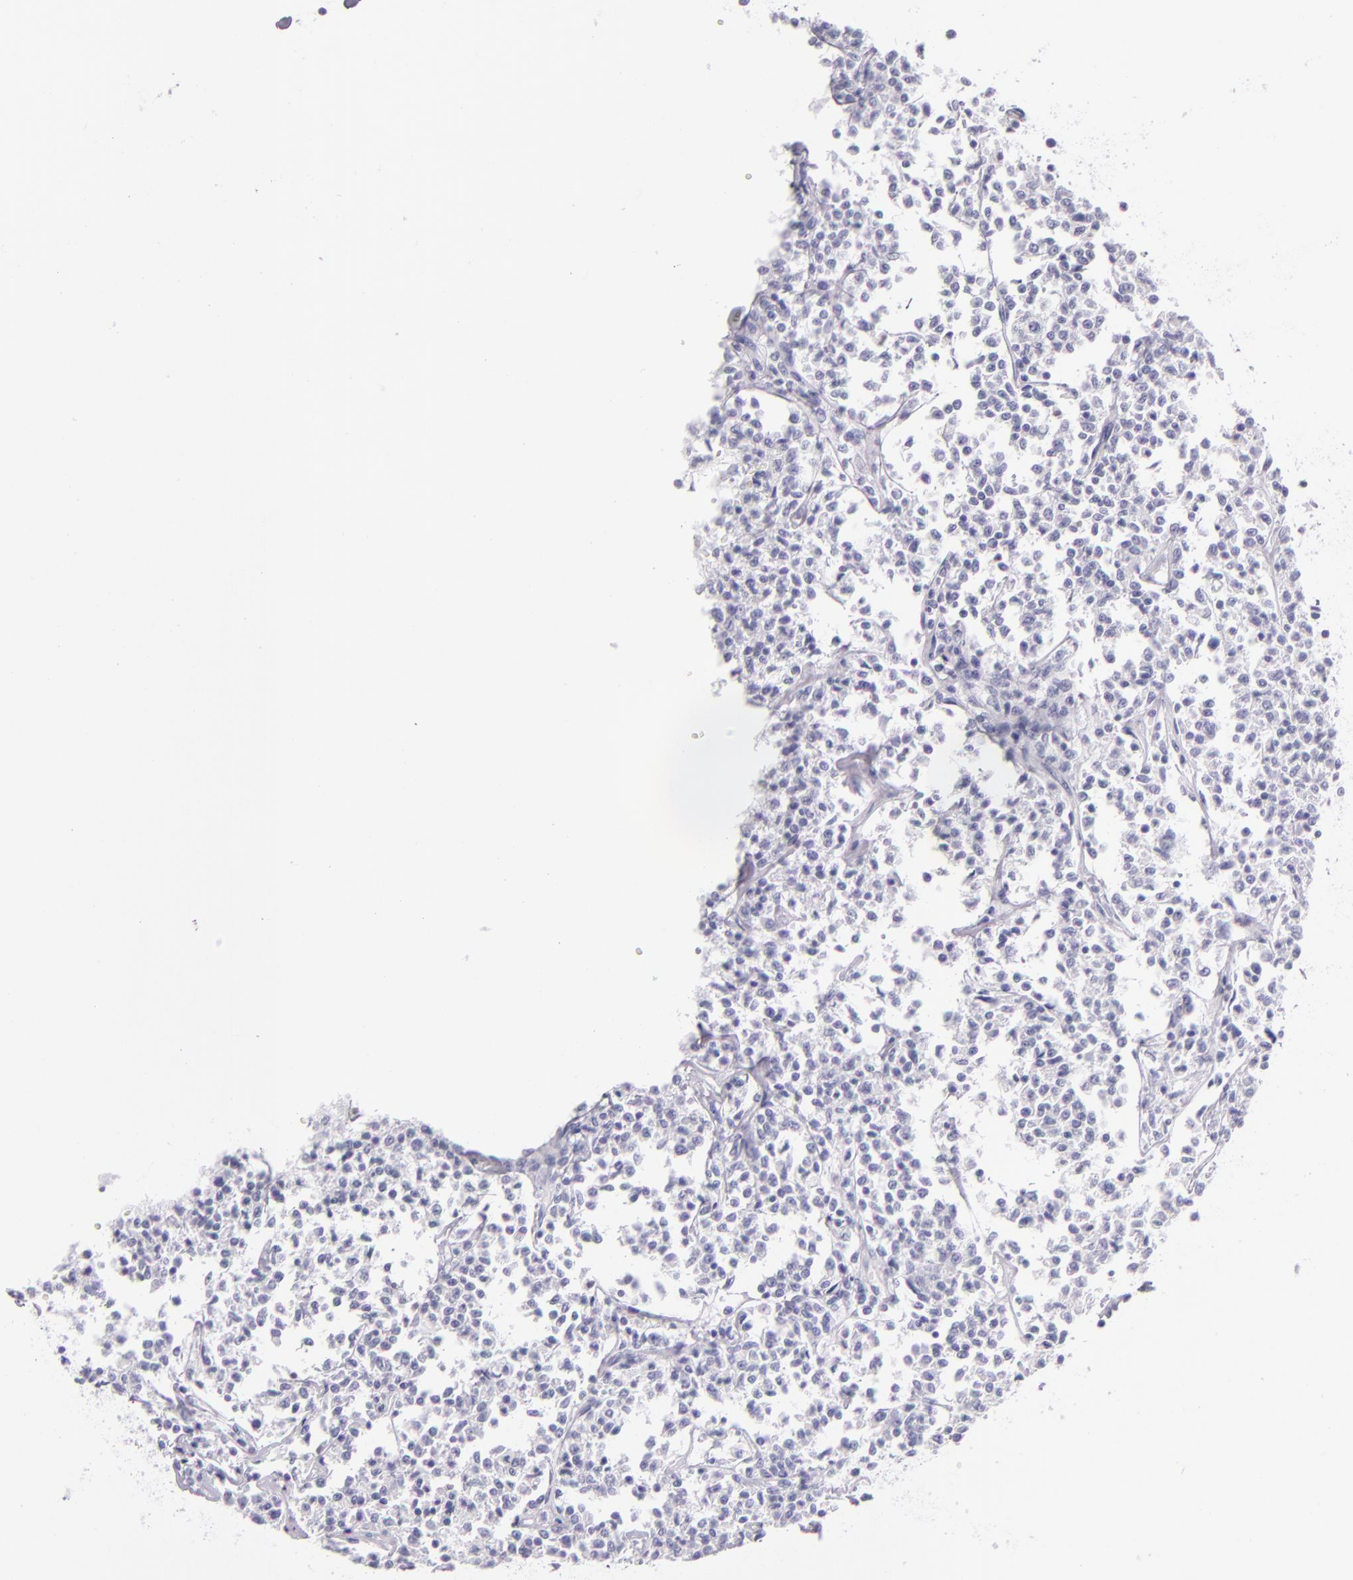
{"staining": {"intensity": "negative", "quantity": "none", "location": "none"}, "tissue": "lymphoma", "cell_type": "Tumor cells", "image_type": "cancer", "snomed": [{"axis": "morphology", "description": "Malignant lymphoma, non-Hodgkin's type, Low grade"}, {"axis": "topography", "description": "Small intestine"}], "caption": "Immunohistochemical staining of human lymphoma reveals no significant expression in tumor cells. (Brightfield microscopy of DAB (3,3'-diaminobenzidine) immunohistochemistry (IHC) at high magnification).", "gene": "CEACAM1", "patient": {"sex": "female", "age": 59}}